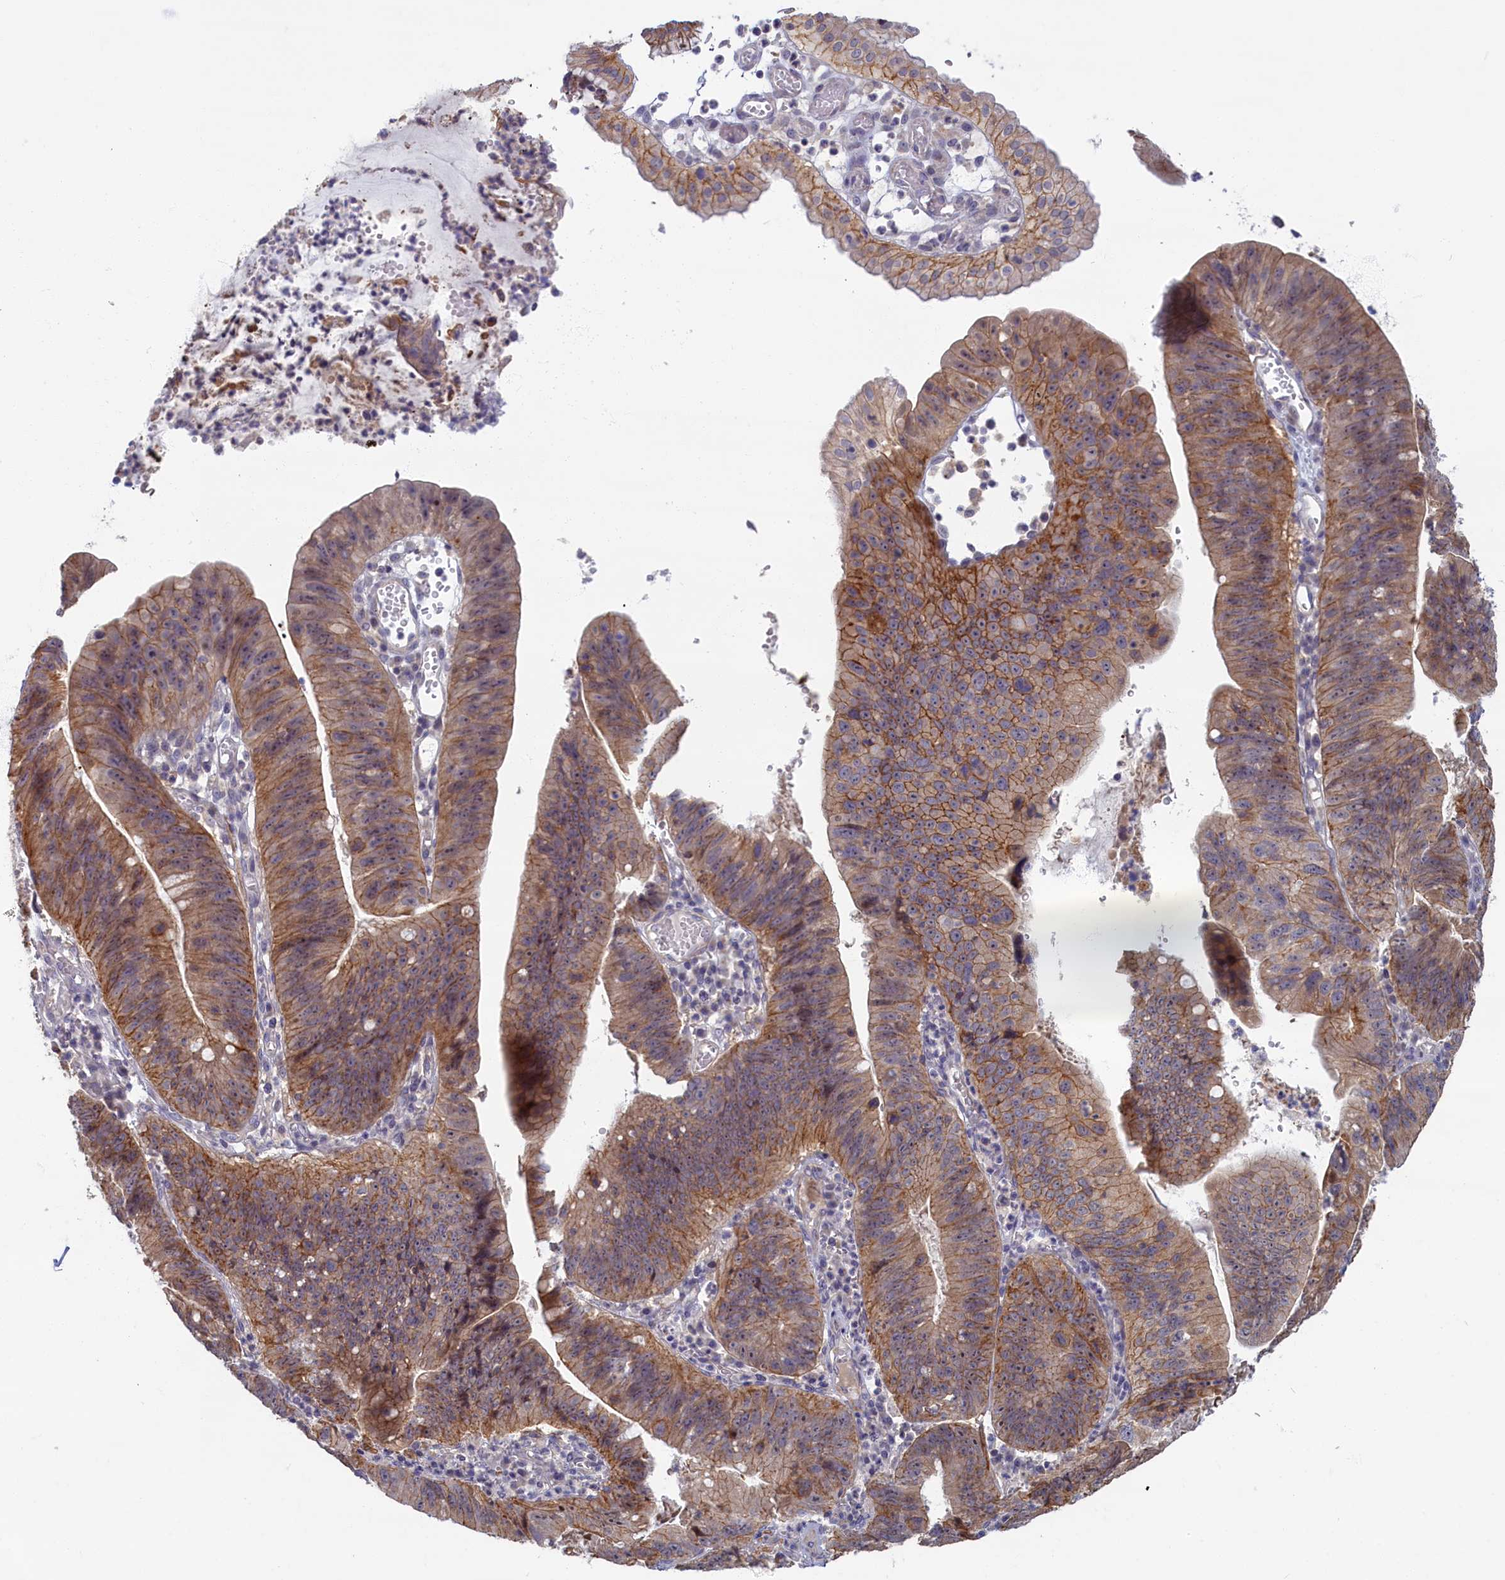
{"staining": {"intensity": "moderate", "quantity": ">75%", "location": "cytoplasmic/membranous"}, "tissue": "stomach cancer", "cell_type": "Tumor cells", "image_type": "cancer", "snomed": [{"axis": "morphology", "description": "Adenocarcinoma, NOS"}, {"axis": "topography", "description": "Stomach"}], "caption": "Protein staining of stomach cancer tissue shows moderate cytoplasmic/membranous positivity in about >75% of tumor cells.", "gene": "TRPM4", "patient": {"sex": "male", "age": 59}}